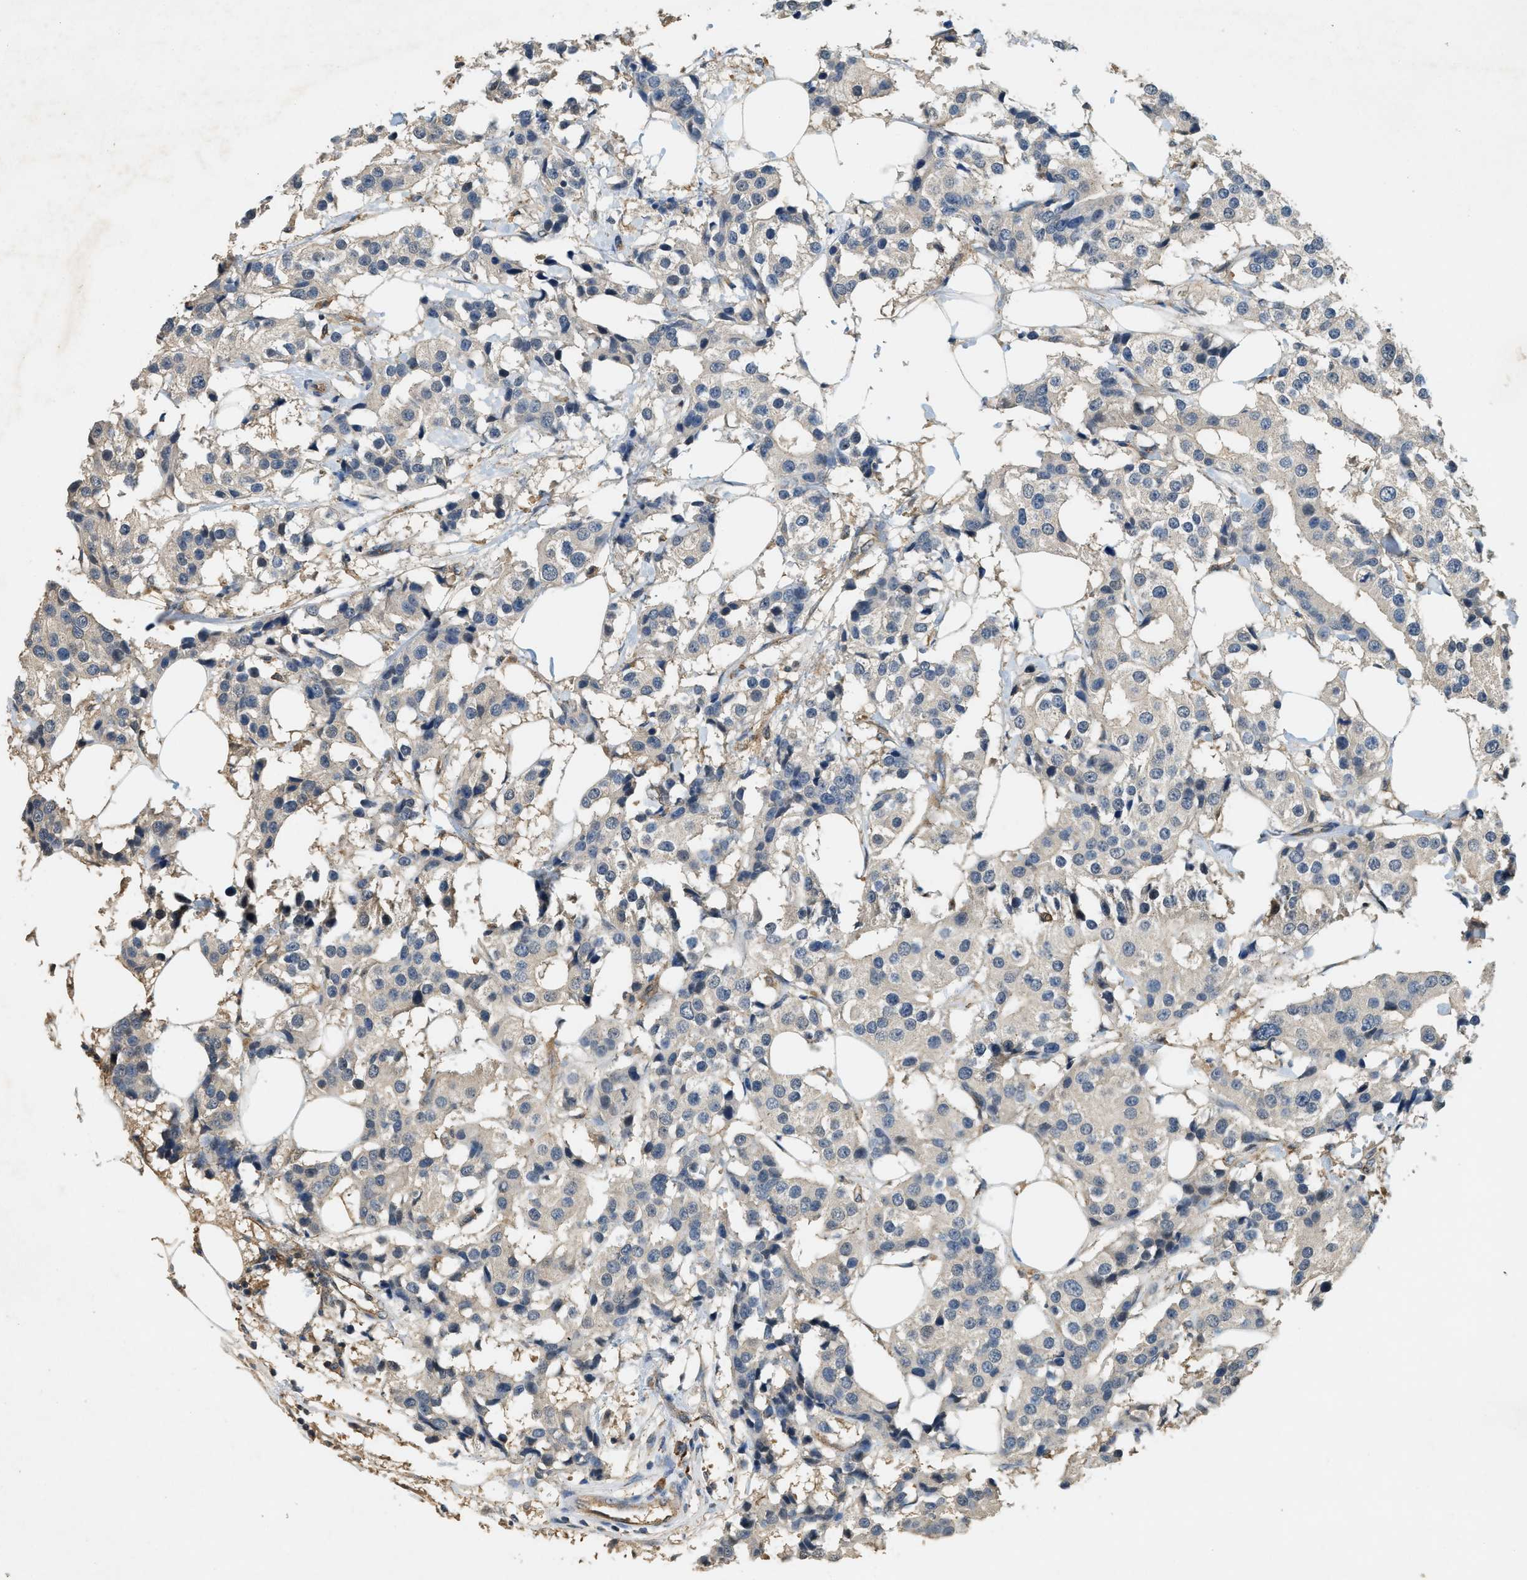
{"staining": {"intensity": "weak", "quantity": "<25%", "location": "cytoplasmic/membranous"}, "tissue": "breast cancer", "cell_type": "Tumor cells", "image_type": "cancer", "snomed": [{"axis": "morphology", "description": "Normal tissue, NOS"}, {"axis": "morphology", "description": "Duct carcinoma"}, {"axis": "topography", "description": "Breast"}], "caption": "A histopathology image of breast cancer (intraductal carcinoma) stained for a protein demonstrates no brown staining in tumor cells.", "gene": "CFLAR", "patient": {"sex": "female", "age": 39}}